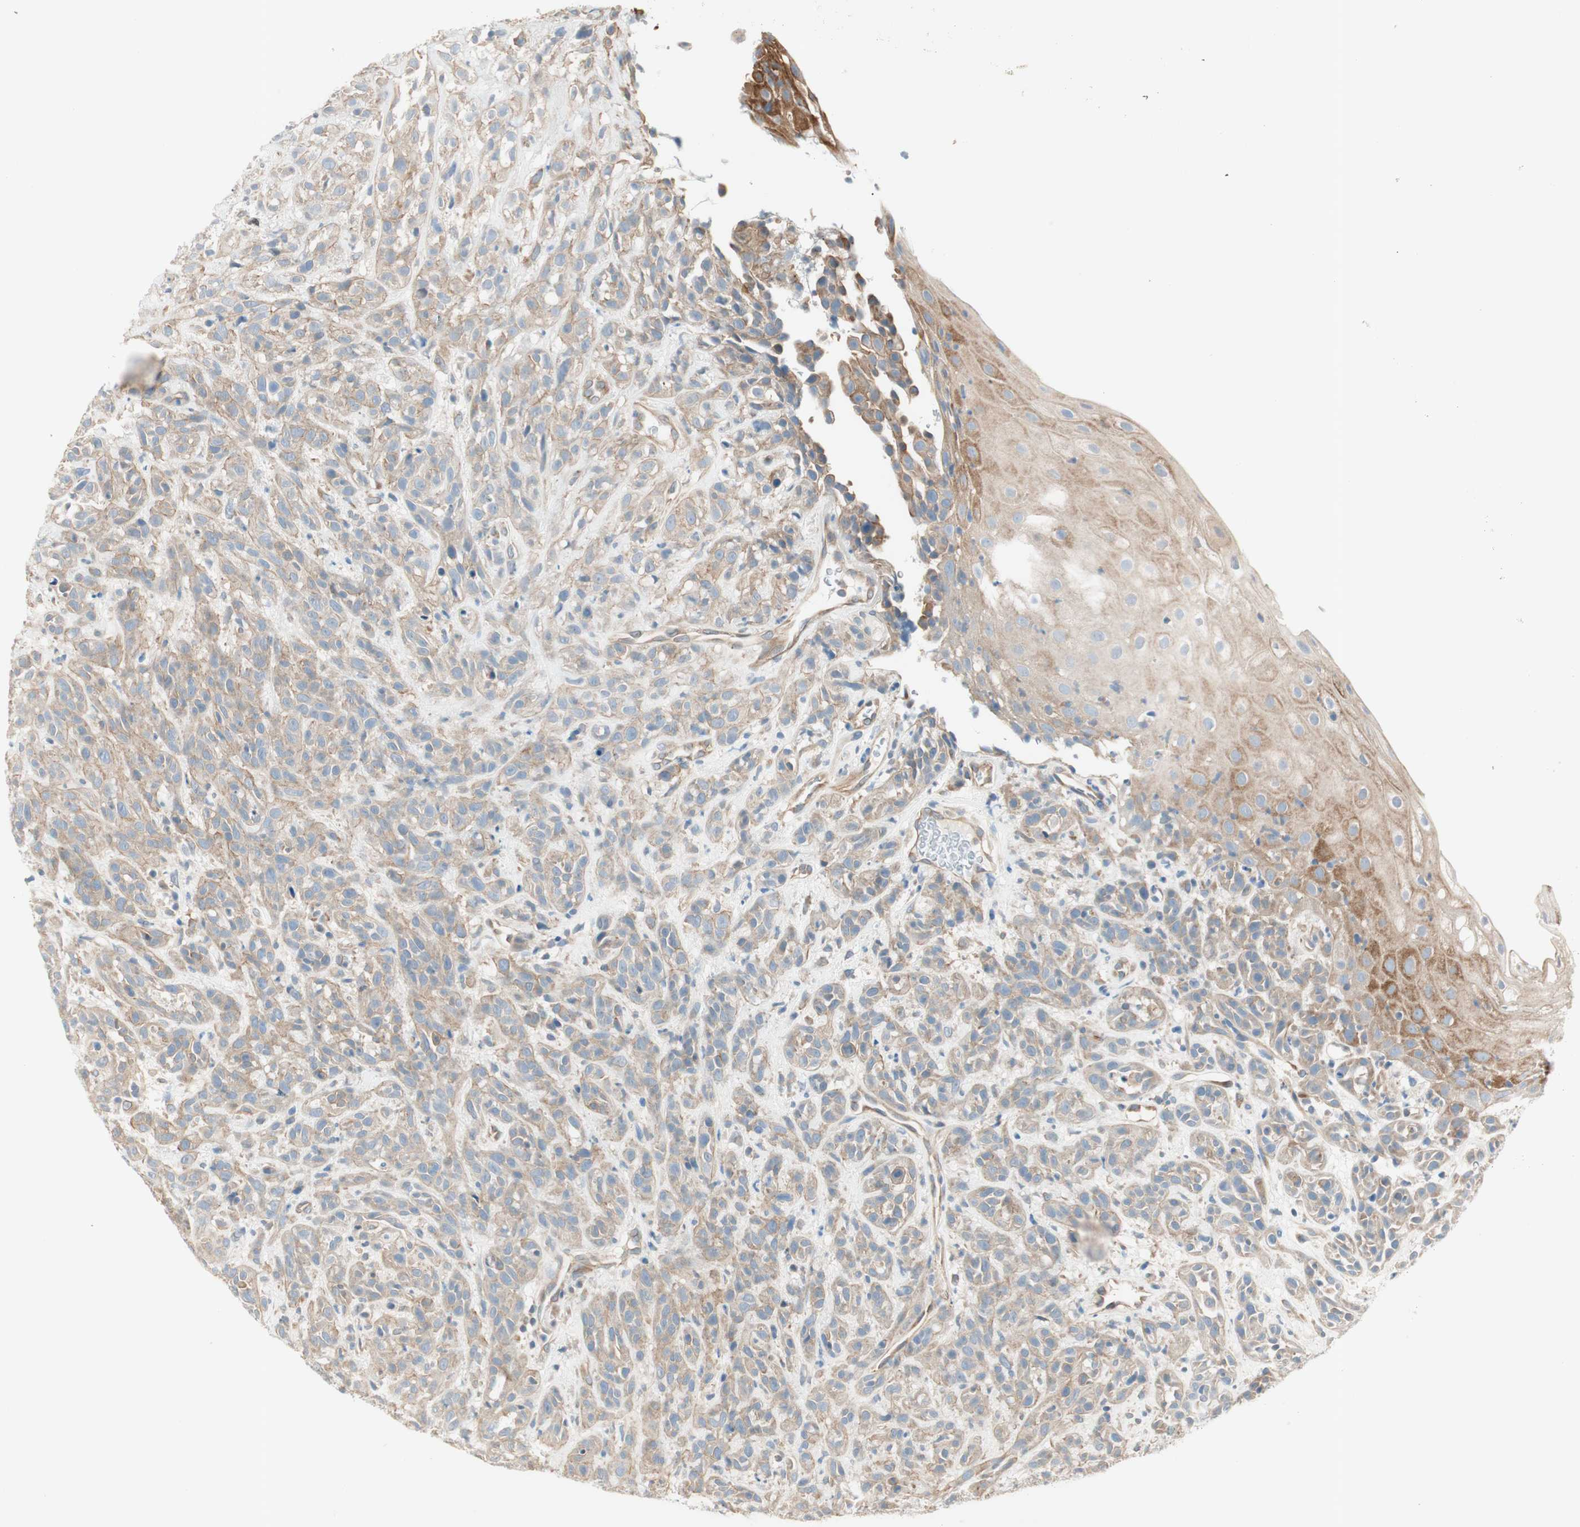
{"staining": {"intensity": "moderate", "quantity": ">75%", "location": "cytoplasmic/membranous"}, "tissue": "head and neck cancer", "cell_type": "Tumor cells", "image_type": "cancer", "snomed": [{"axis": "morphology", "description": "Normal tissue, NOS"}, {"axis": "morphology", "description": "Squamous cell carcinoma, NOS"}, {"axis": "topography", "description": "Cartilage tissue"}, {"axis": "topography", "description": "Head-Neck"}], "caption": "Immunohistochemical staining of human head and neck cancer demonstrates medium levels of moderate cytoplasmic/membranous protein positivity in about >75% of tumor cells.", "gene": "CDK3", "patient": {"sex": "male", "age": 62}}